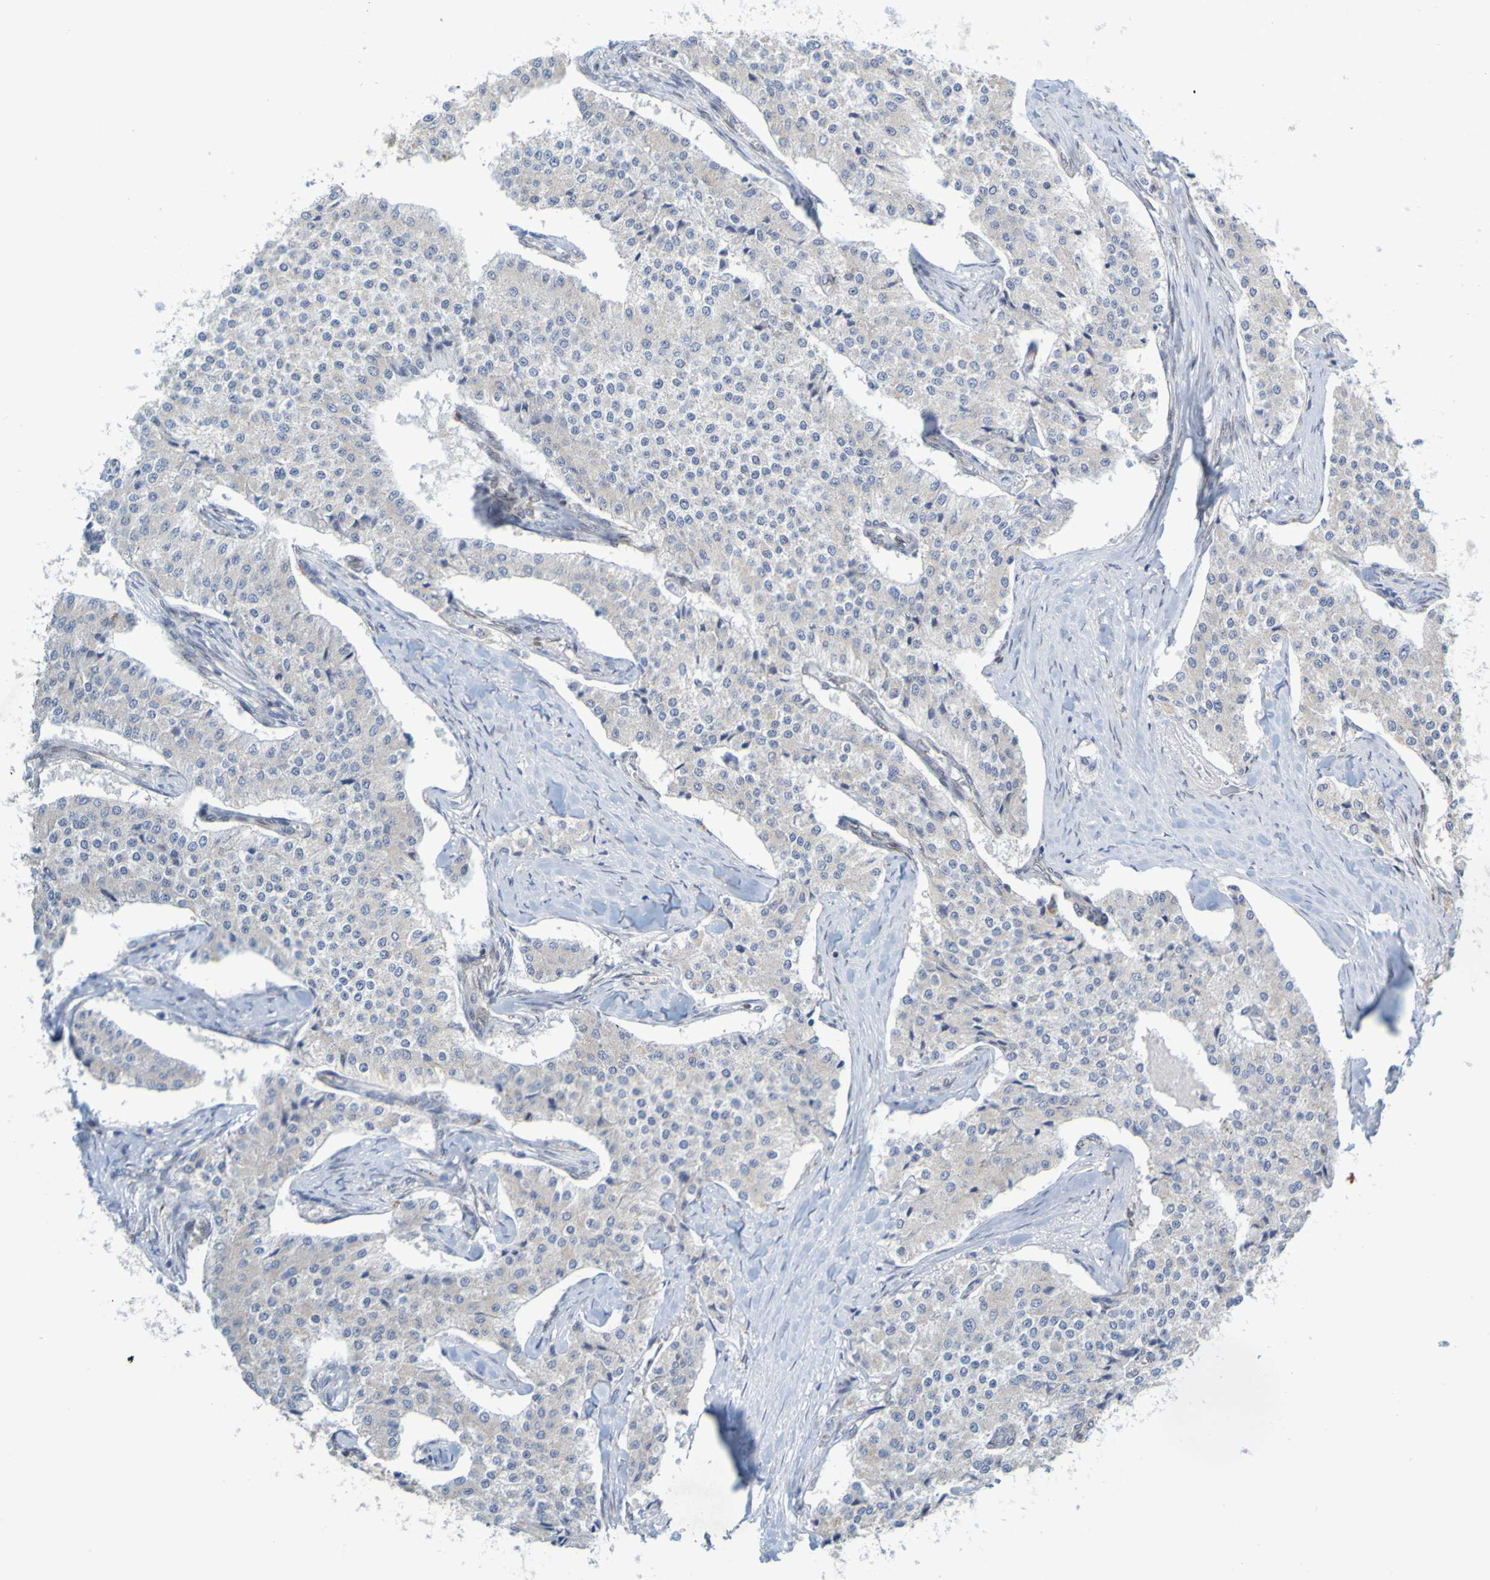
{"staining": {"intensity": "negative", "quantity": "none", "location": "none"}, "tissue": "carcinoid", "cell_type": "Tumor cells", "image_type": "cancer", "snomed": [{"axis": "morphology", "description": "Carcinoid, malignant, NOS"}, {"axis": "topography", "description": "Colon"}], "caption": "Tumor cells show no significant protein staining in carcinoid. The staining was performed using DAB (3,3'-diaminobenzidine) to visualize the protein expression in brown, while the nuclei were stained in blue with hematoxylin (Magnification: 20x).", "gene": "MAG", "patient": {"sex": "female", "age": 52}}